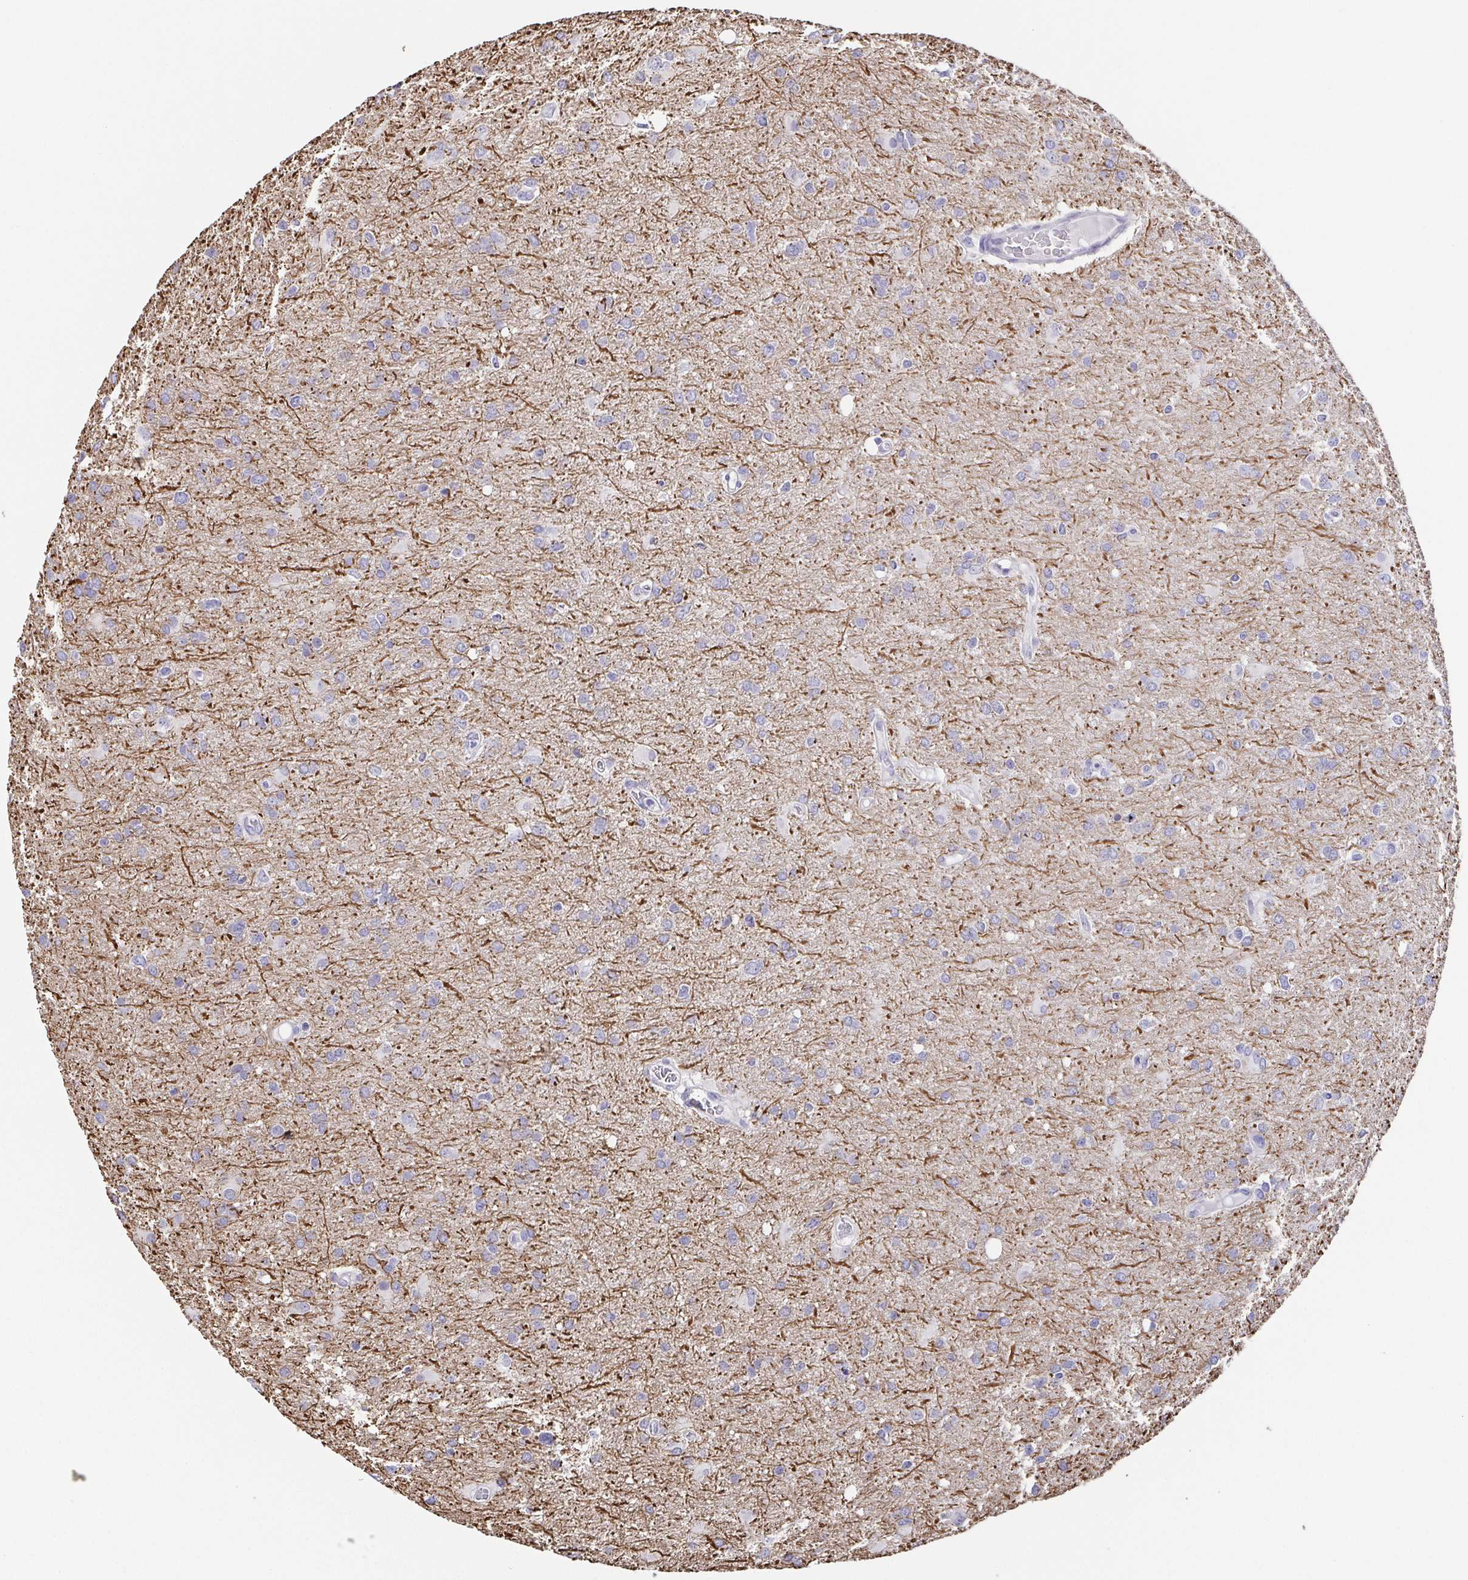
{"staining": {"intensity": "negative", "quantity": "none", "location": "none"}, "tissue": "glioma", "cell_type": "Tumor cells", "image_type": "cancer", "snomed": [{"axis": "morphology", "description": "Glioma, malignant, High grade"}, {"axis": "topography", "description": "Brain"}], "caption": "Photomicrograph shows no protein staining in tumor cells of high-grade glioma (malignant) tissue.", "gene": "NEFH", "patient": {"sex": "male", "age": 53}}